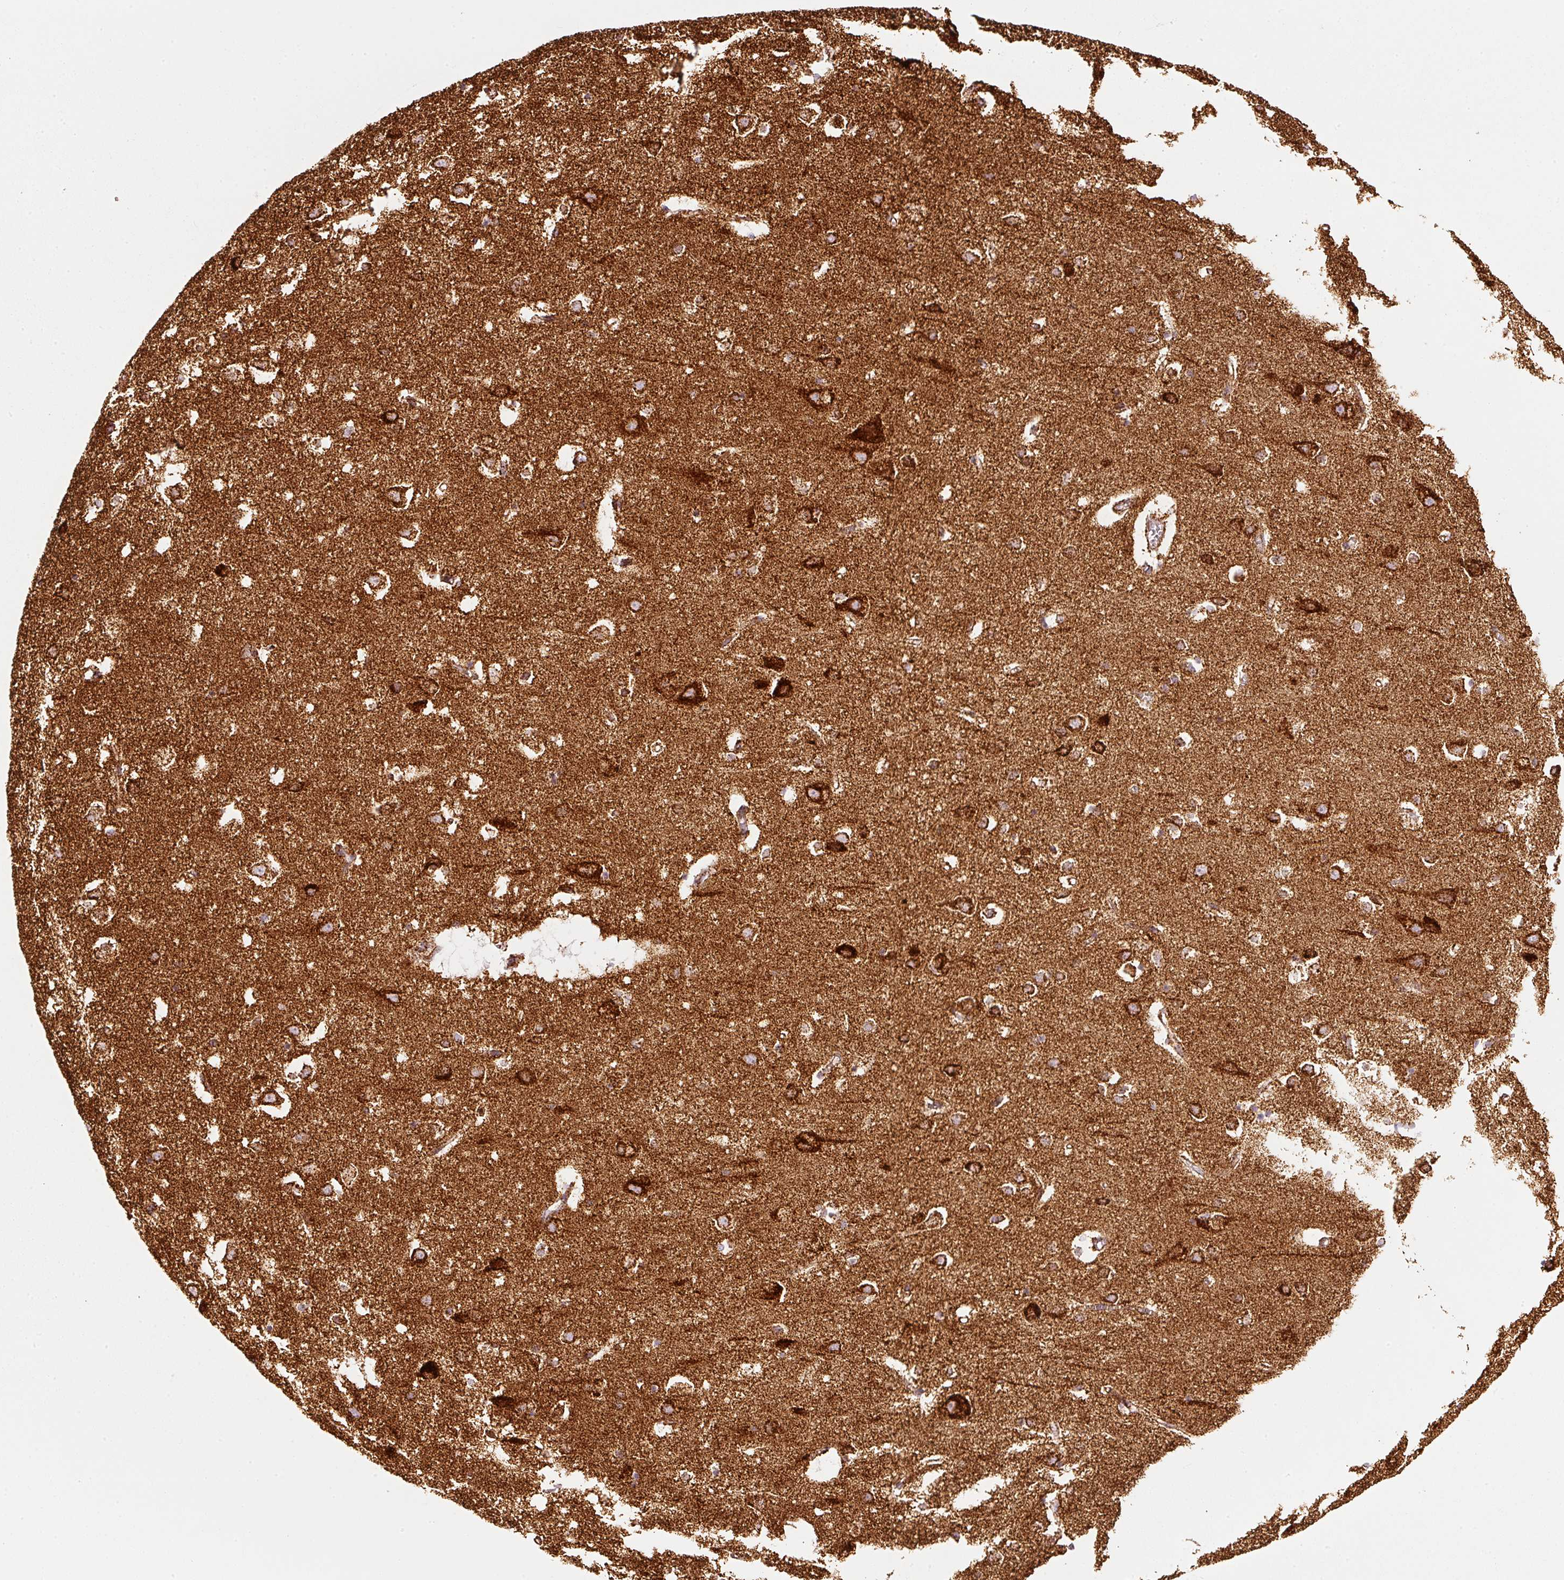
{"staining": {"intensity": "moderate", "quantity": ">75%", "location": "cytoplasmic/membranous"}, "tissue": "cerebral cortex", "cell_type": "Endothelial cells", "image_type": "normal", "snomed": [{"axis": "morphology", "description": "Normal tissue, NOS"}, {"axis": "topography", "description": "Cerebral cortex"}], "caption": "Endothelial cells show medium levels of moderate cytoplasmic/membranous staining in approximately >75% of cells in normal human cerebral cortex. (brown staining indicates protein expression, while blue staining denotes nuclei).", "gene": "MT", "patient": {"sex": "male", "age": 70}}